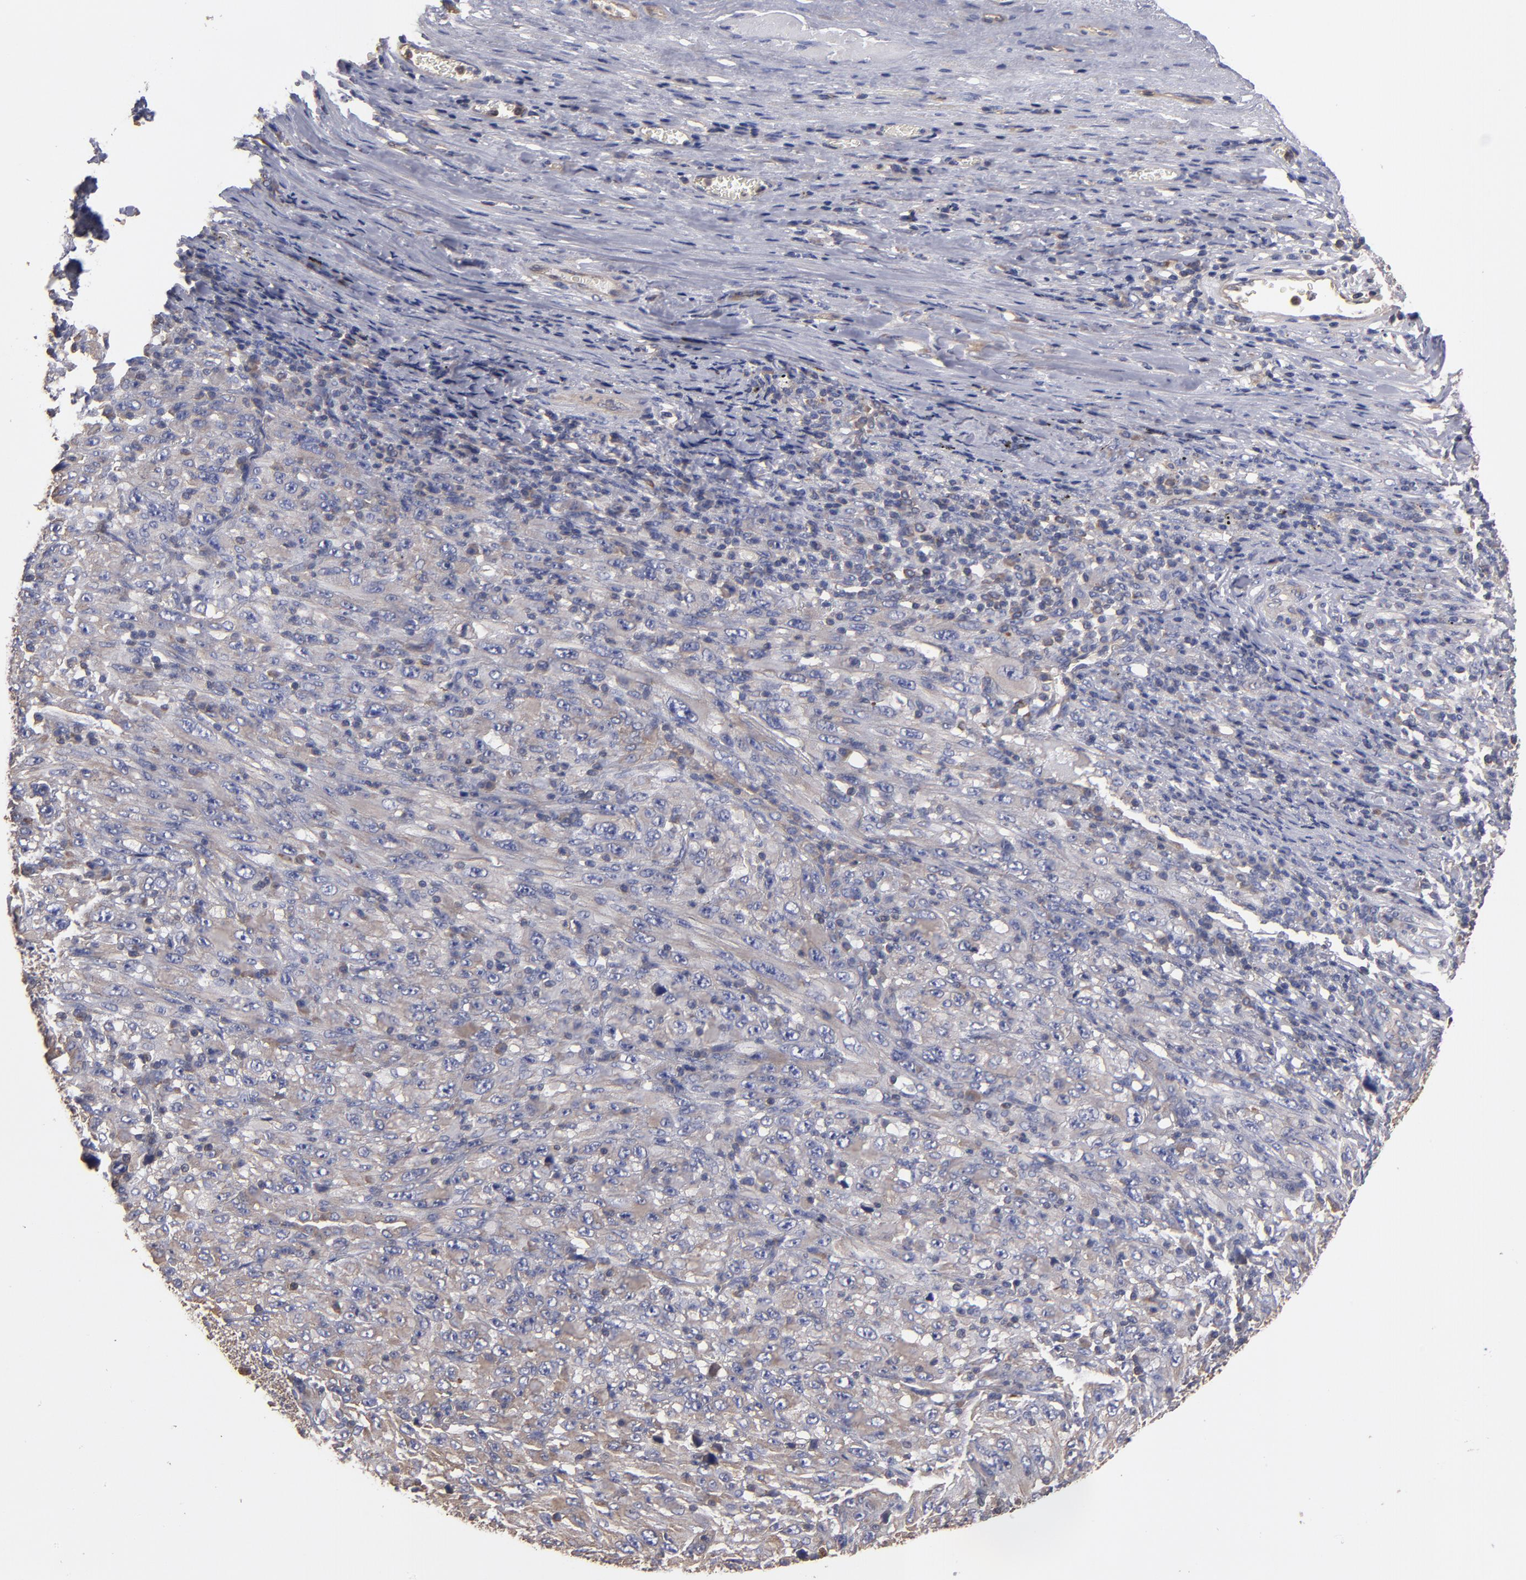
{"staining": {"intensity": "weak", "quantity": "25%-75%", "location": "cytoplasmic/membranous"}, "tissue": "melanoma", "cell_type": "Tumor cells", "image_type": "cancer", "snomed": [{"axis": "morphology", "description": "Malignant melanoma, Metastatic site"}, {"axis": "topography", "description": "Skin"}], "caption": "This is an image of immunohistochemistry staining of malignant melanoma (metastatic site), which shows weak expression in the cytoplasmic/membranous of tumor cells.", "gene": "ESYT2", "patient": {"sex": "female", "age": 56}}